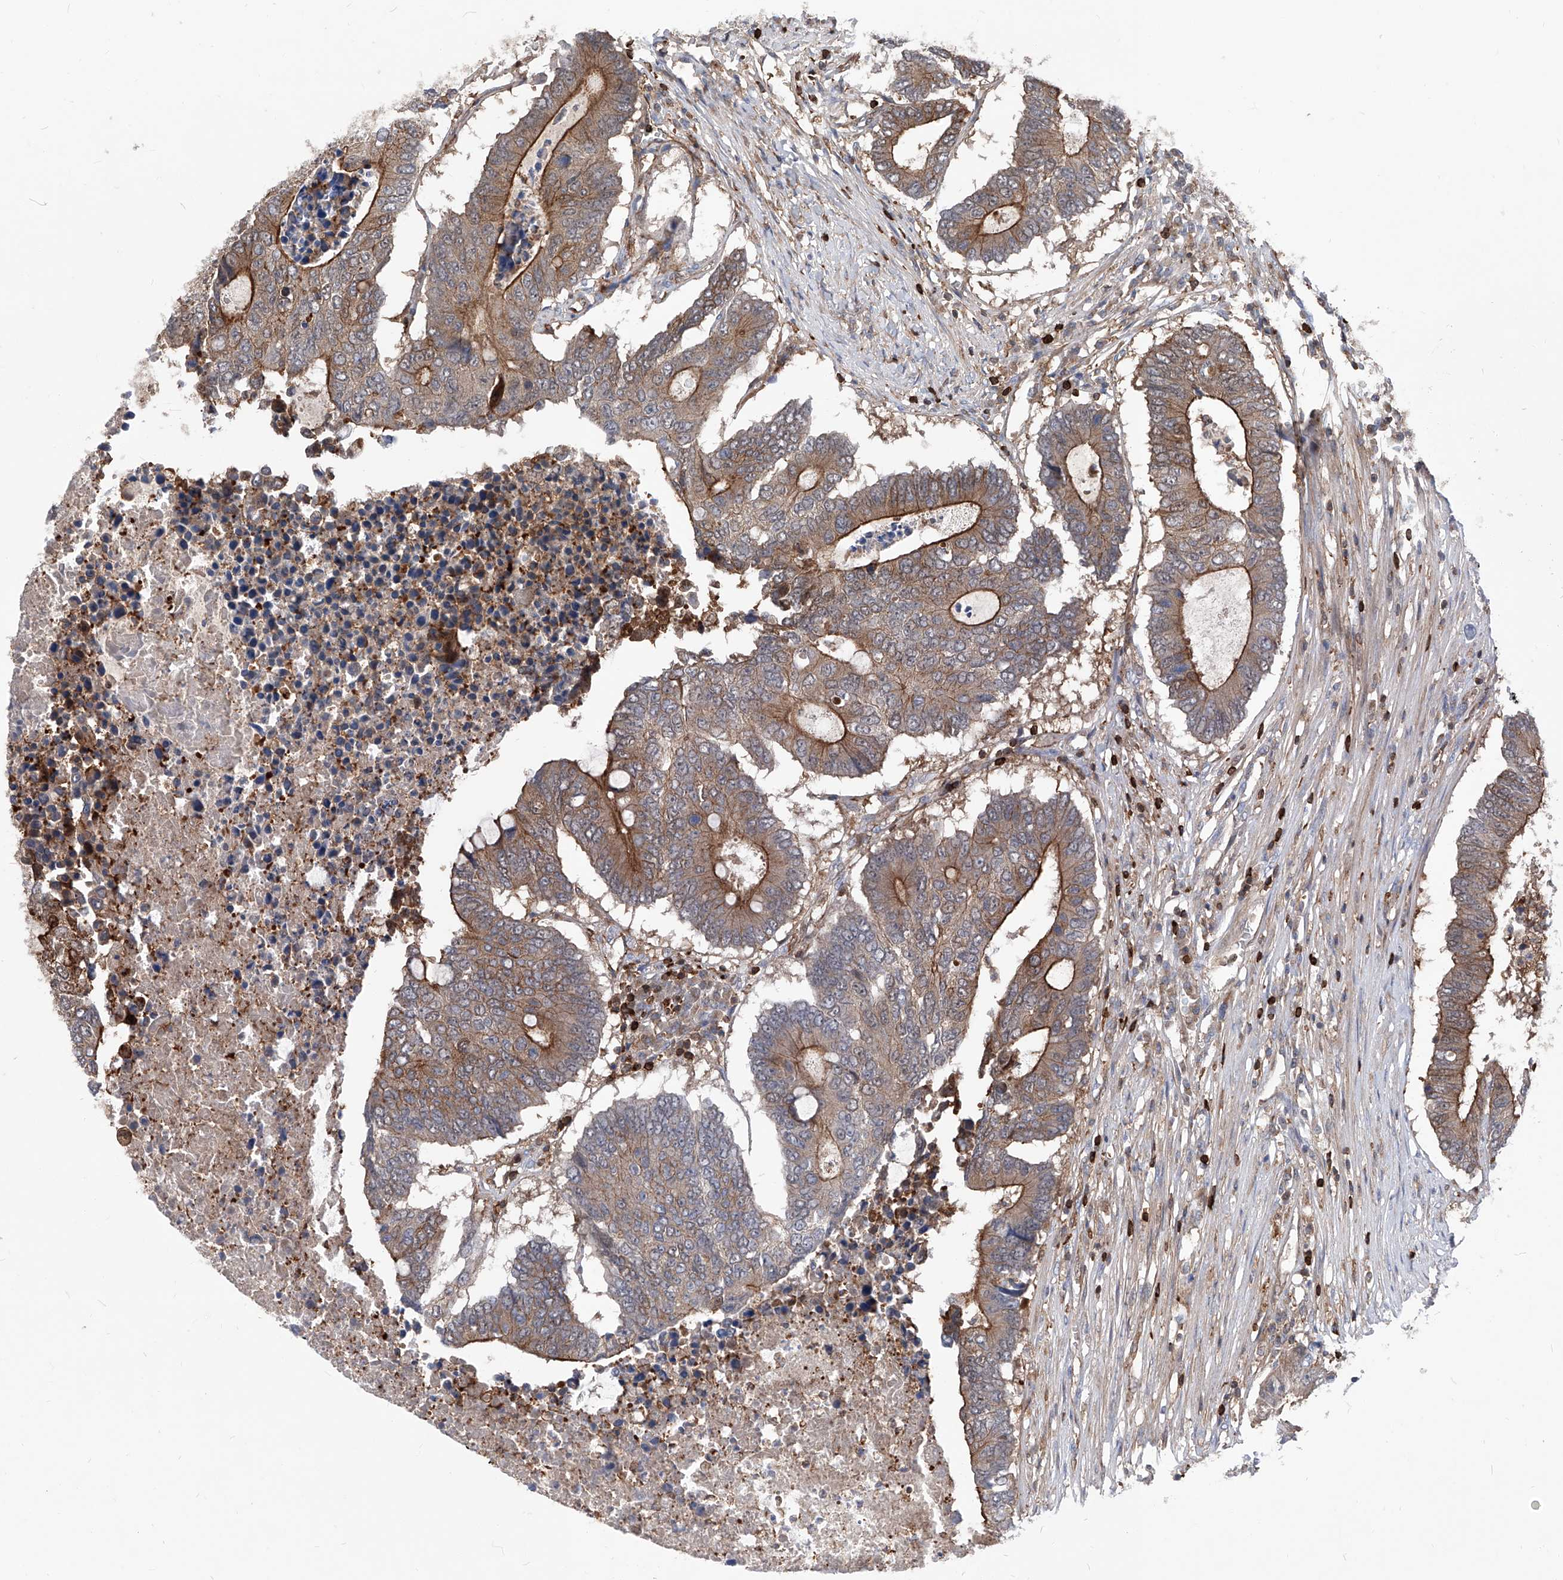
{"staining": {"intensity": "strong", "quantity": "25%-75%", "location": "cytoplasmic/membranous"}, "tissue": "colorectal cancer", "cell_type": "Tumor cells", "image_type": "cancer", "snomed": [{"axis": "morphology", "description": "Adenocarcinoma, NOS"}, {"axis": "topography", "description": "Colon"}], "caption": "Brown immunohistochemical staining in human colorectal cancer (adenocarcinoma) reveals strong cytoplasmic/membranous staining in approximately 25%-75% of tumor cells.", "gene": "ABRACL", "patient": {"sex": "male", "age": 87}}